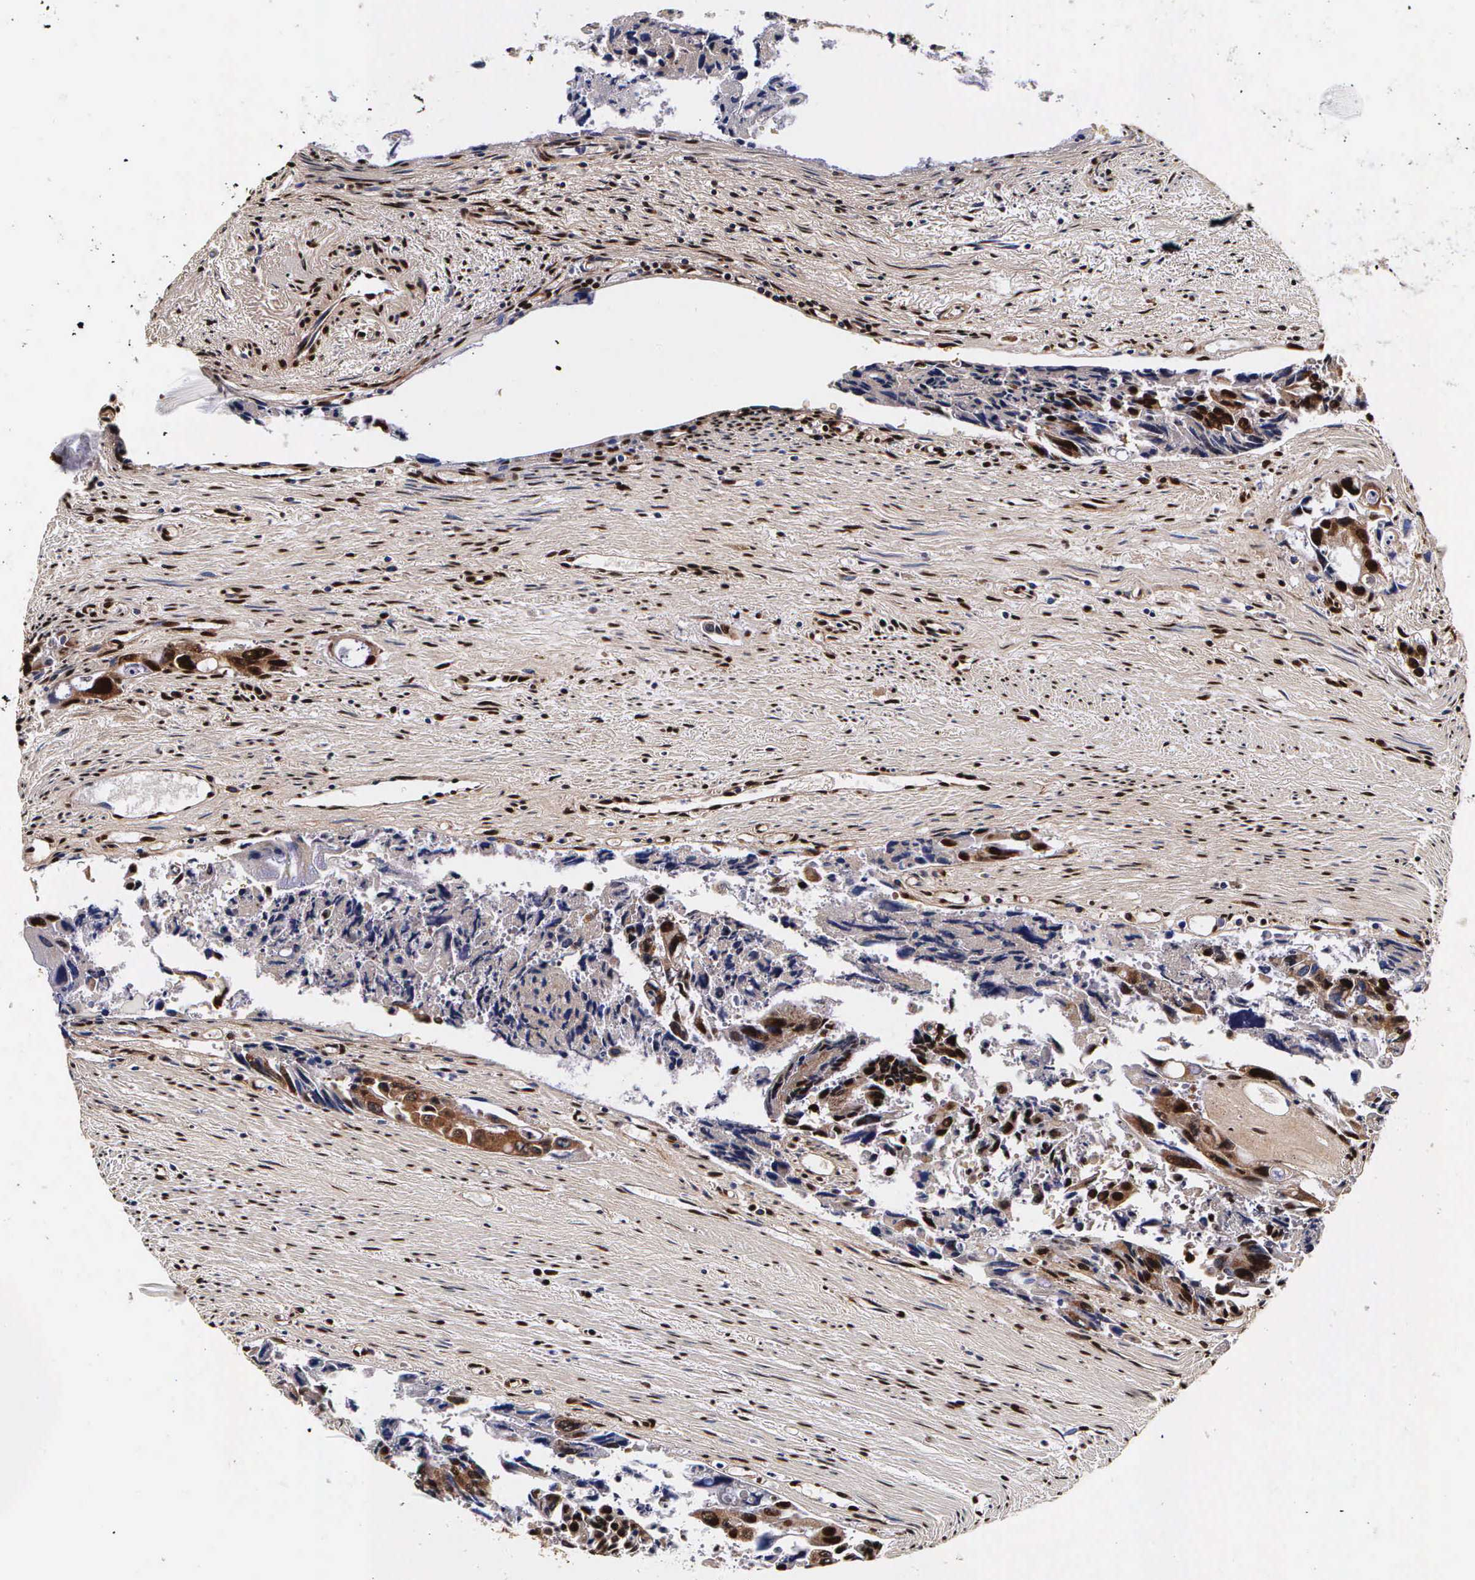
{"staining": {"intensity": "strong", "quantity": ">75%", "location": "nuclear"}, "tissue": "colorectal cancer", "cell_type": "Tumor cells", "image_type": "cancer", "snomed": [{"axis": "morphology", "description": "Adenocarcinoma, NOS"}, {"axis": "topography", "description": "Rectum"}], "caption": "Colorectal cancer tissue demonstrates strong nuclear expression in about >75% of tumor cells, visualized by immunohistochemistry. (DAB IHC, brown staining for protein, blue staining for nuclei).", "gene": "PABPN1", "patient": {"sex": "male", "age": 76}}